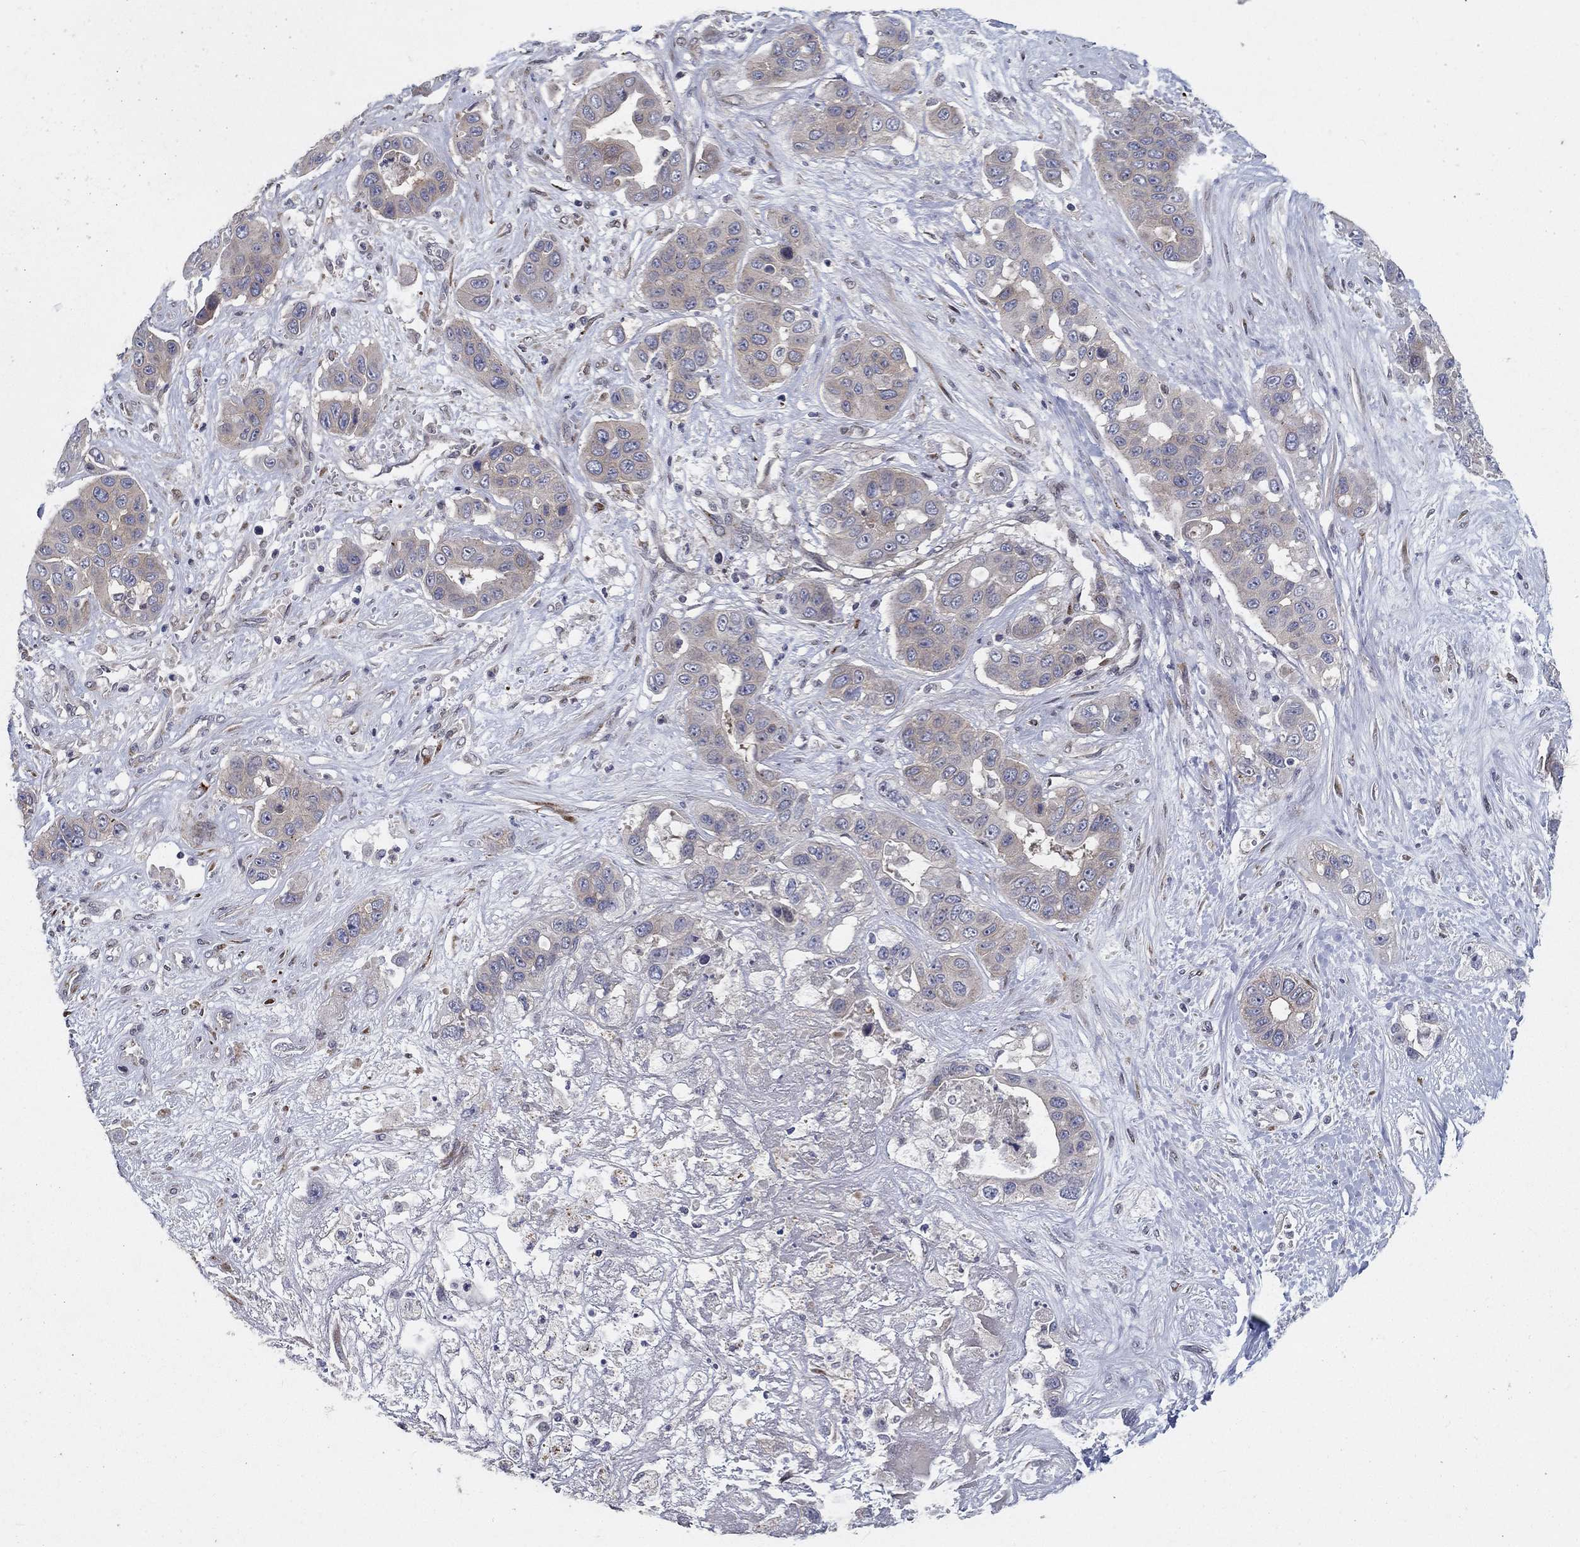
{"staining": {"intensity": "strong", "quantity": "<25%", "location": "cytoplasmic/membranous"}, "tissue": "liver cancer", "cell_type": "Tumor cells", "image_type": "cancer", "snomed": [{"axis": "morphology", "description": "Cholangiocarcinoma"}, {"axis": "topography", "description": "Liver"}], "caption": "Protein expression analysis of liver cancer (cholangiocarcinoma) demonstrates strong cytoplasmic/membranous expression in approximately <25% of tumor cells.", "gene": "CETN3", "patient": {"sex": "female", "age": 52}}